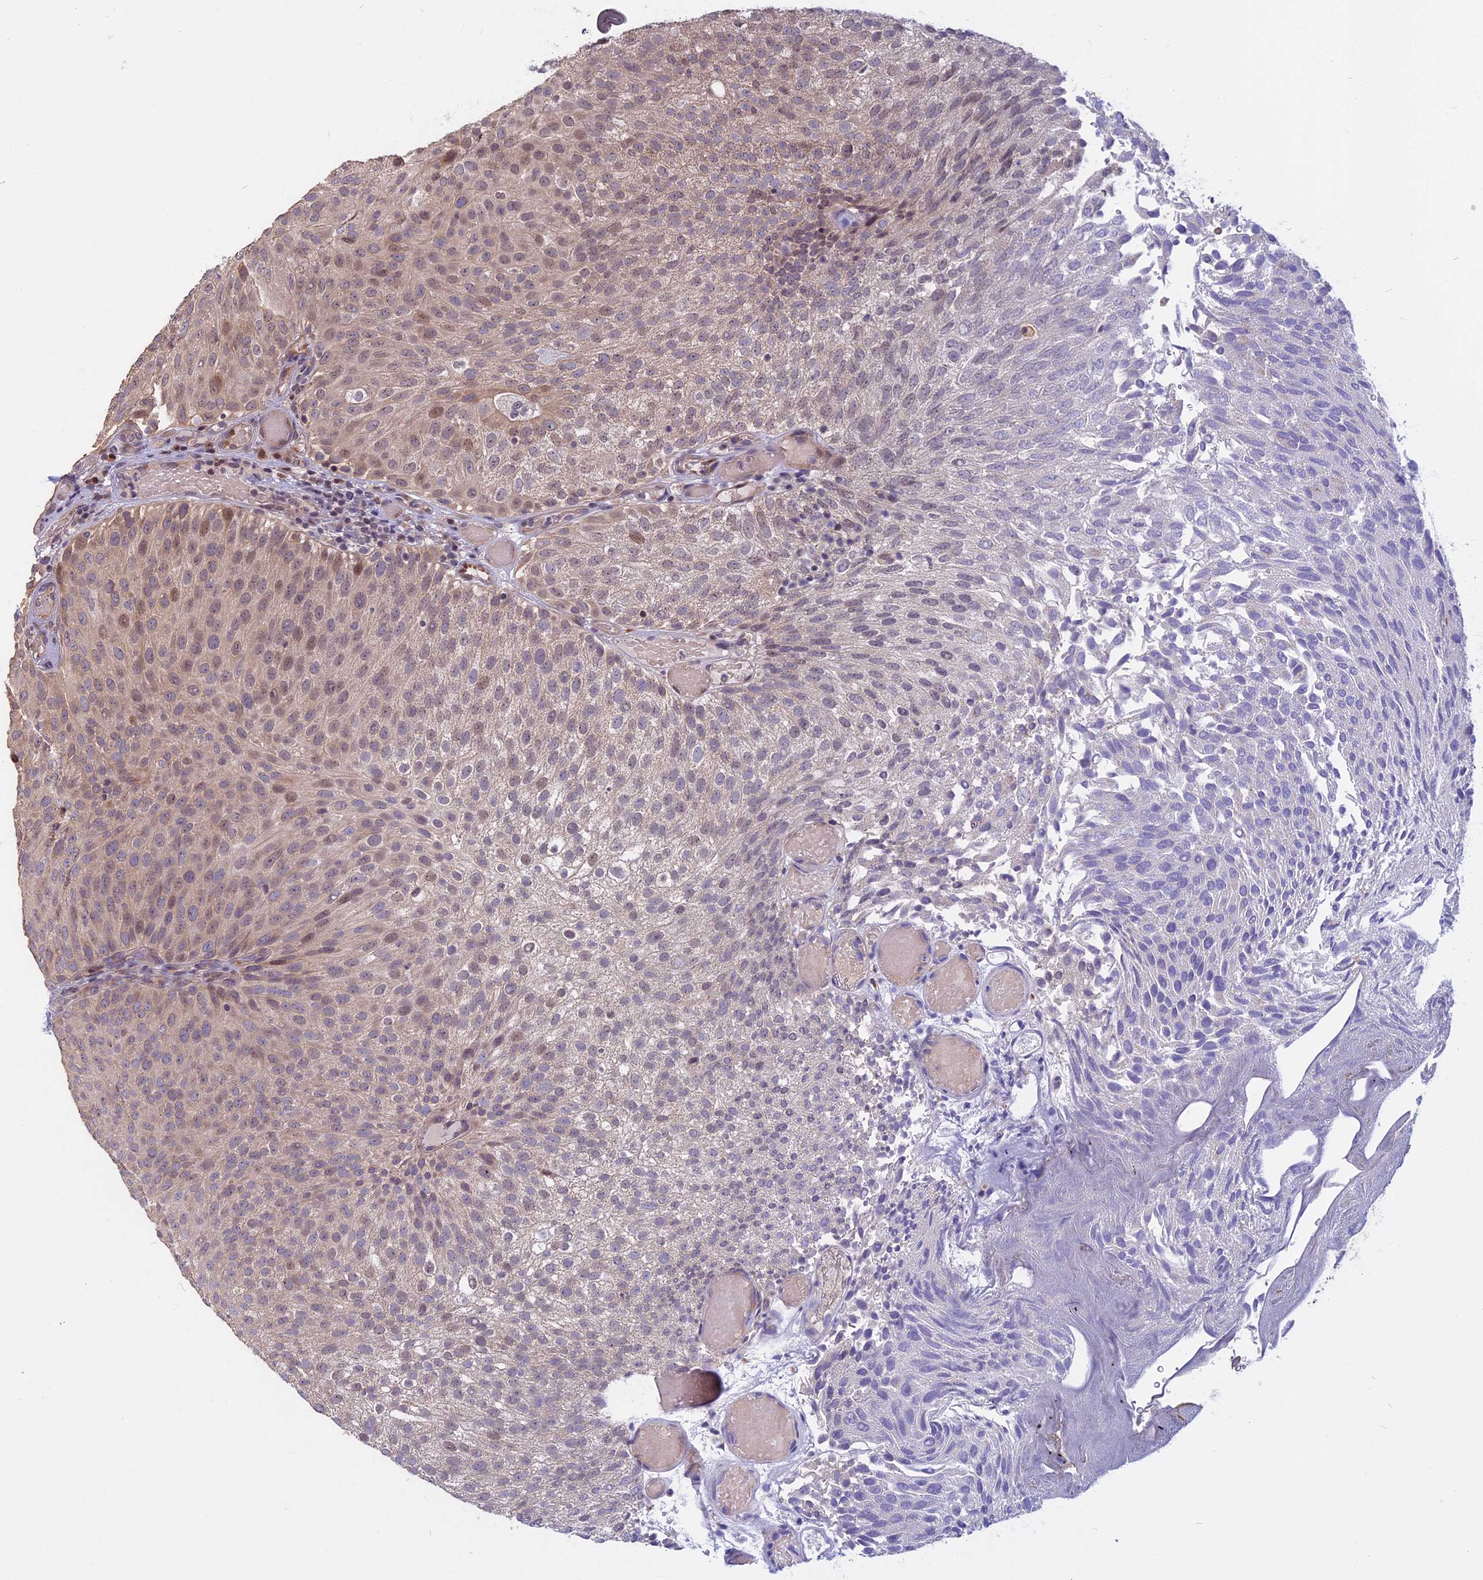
{"staining": {"intensity": "moderate", "quantity": "<25%", "location": "cytoplasmic/membranous,nuclear"}, "tissue": "urothelial cancer", "cell_type": "Tumor cells", "image_type": "cancer", "snomed": [{"axis": "morphology", "description": "Urothelial carcinoma, Low grade"}, {"axis": "topography", "description": "Urinary bladder"}], "caption": "An IHC image of neoplastic tissue is shown. Protein staining in brown labels moderate cytoplasmic/membranous and nuclear positivity in urothelial cancer within tumor cells.", "gene": "CCDC113", "patient": {"sex": "male", "age": 78}}